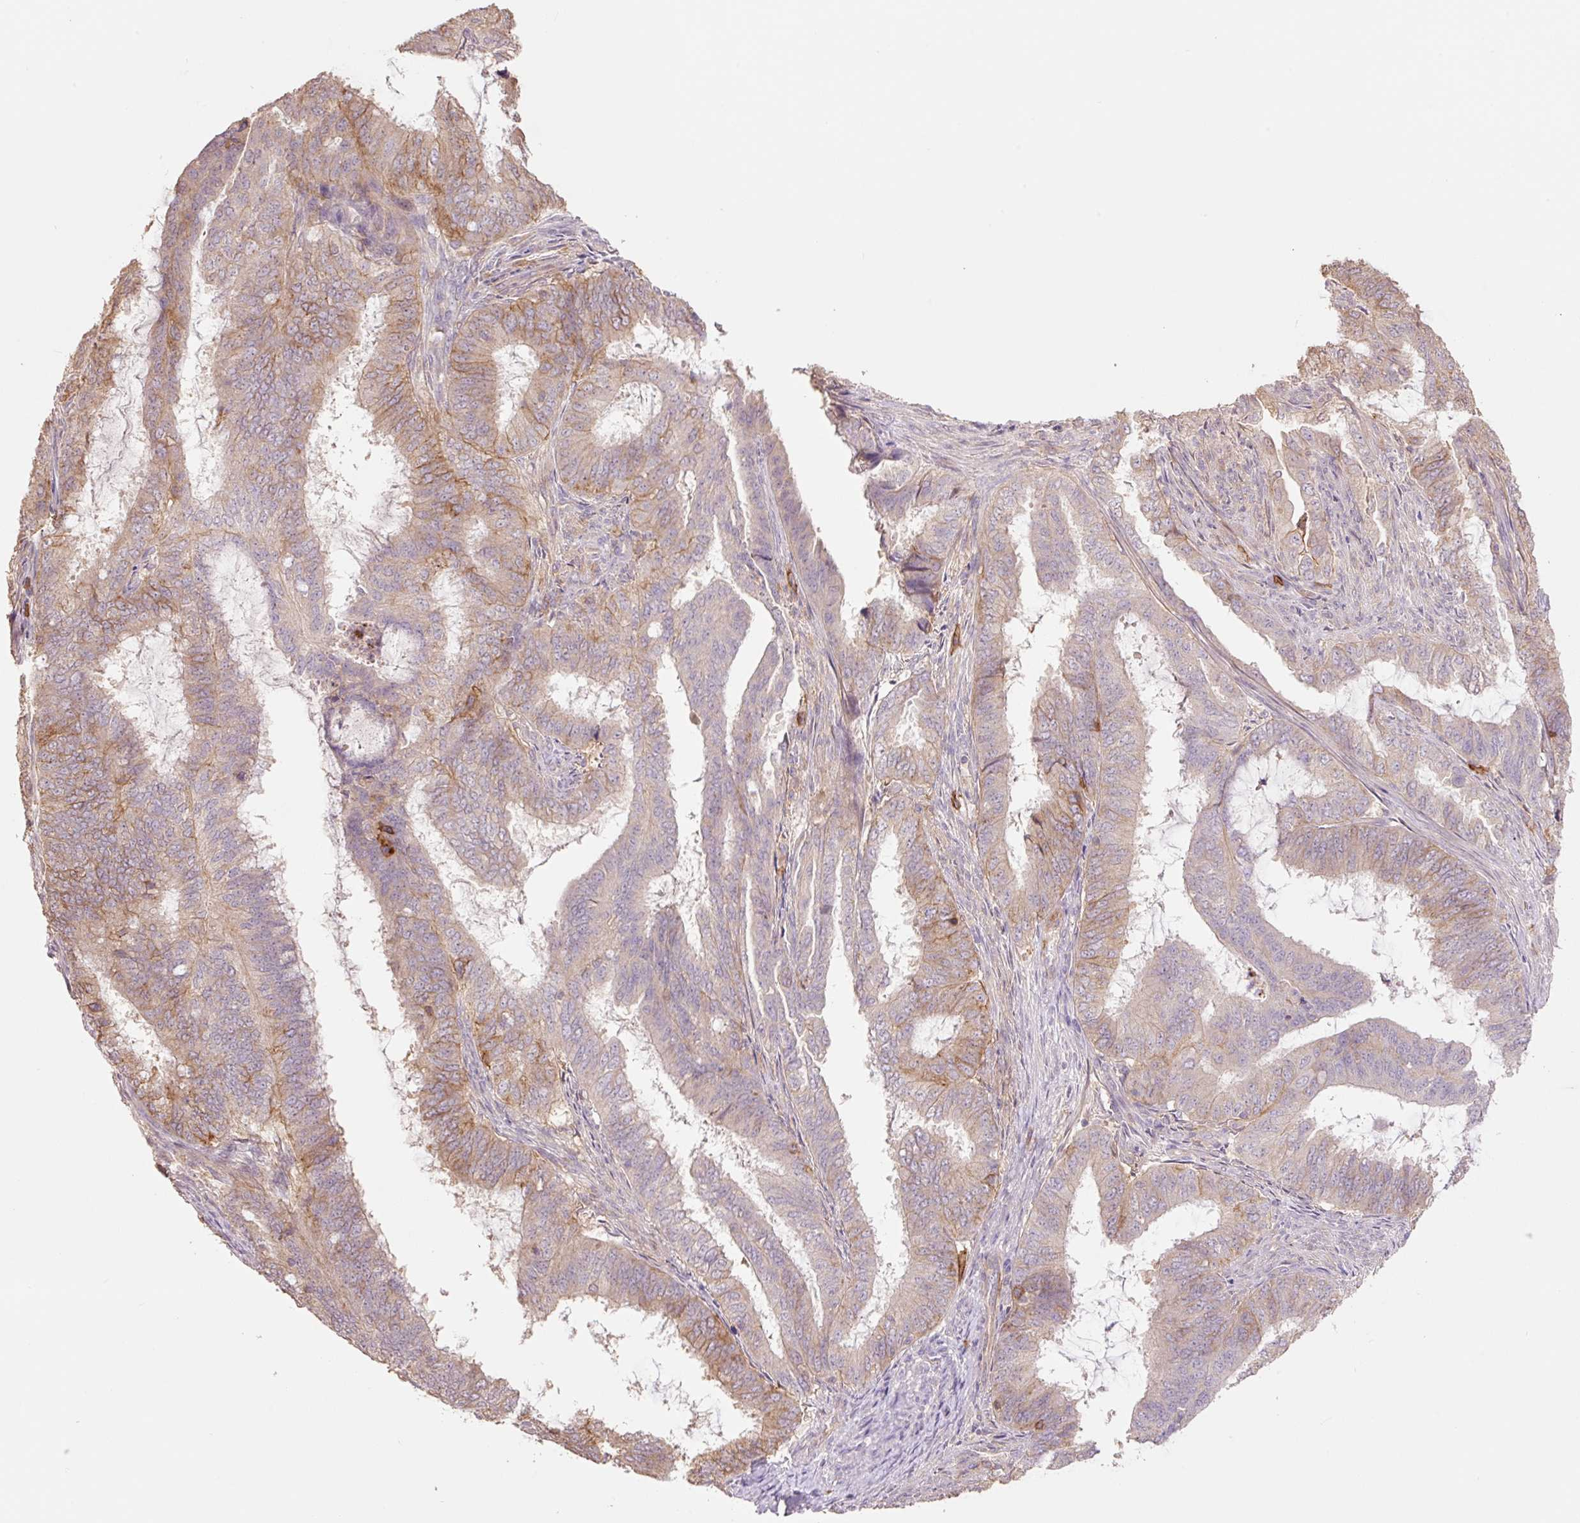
{"staining": {"intensity": "moderate", "quantity": "25%-75%", "location": "cytoplasmic/membranous"}, "tissue": "endometrial cancer", "cell_type": "Tumor cells", "image_type": "cancer", "snomed": [{"axis": "morphology", "description": "Adenocarcinoma, NOS"}, {"axis": "topography", "description": "Endometrium"}], "caption": "Immunohistochemical staining of human endometrial adenocarcinoma demonstrates medium levels of moderate cytoplasmic/membranous expression in approximately 25%-75% of tumor cells.", "gene": "SLC1A4", "patient": {"sex": "female", "age": 51}}